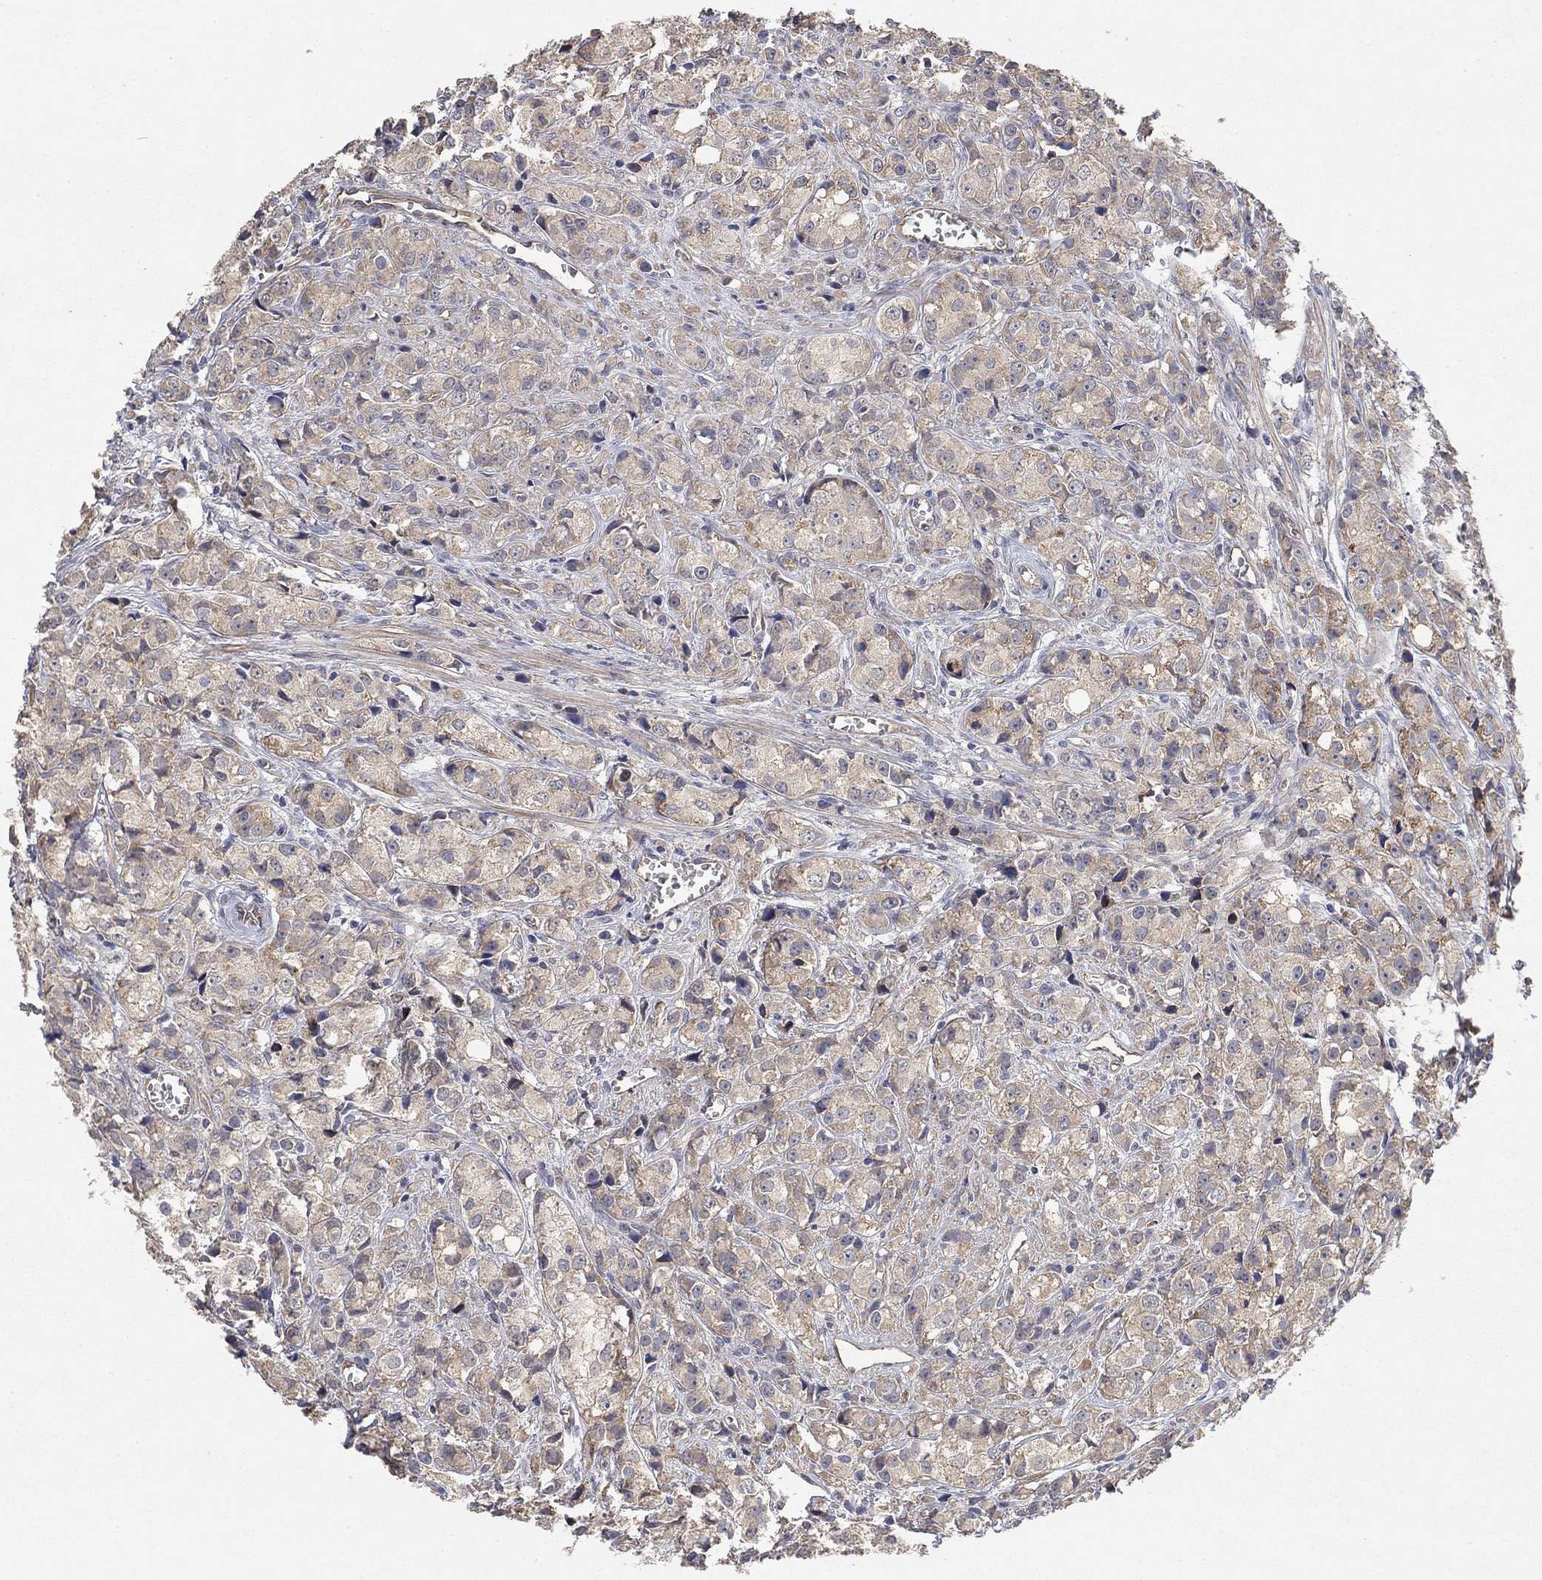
{"staining": {"intensity": "negative", "quantity": "none", "location": "none"}, "tissue": "prostate cancer", "cell_type": "Tumor cells", "image_type": "cancer", "snomed": [{"axis": "morphology", "description": "Adenocarcinoma, Medium grade"}, {"axis": "topography", "description": "Prostate"}], "caption": "IHC of prostate medium-grade adenocarcinoma displays no positivity in tumor cells.", "gene": "MCUR1", "patient": {"sex": "male", "age": 74}}